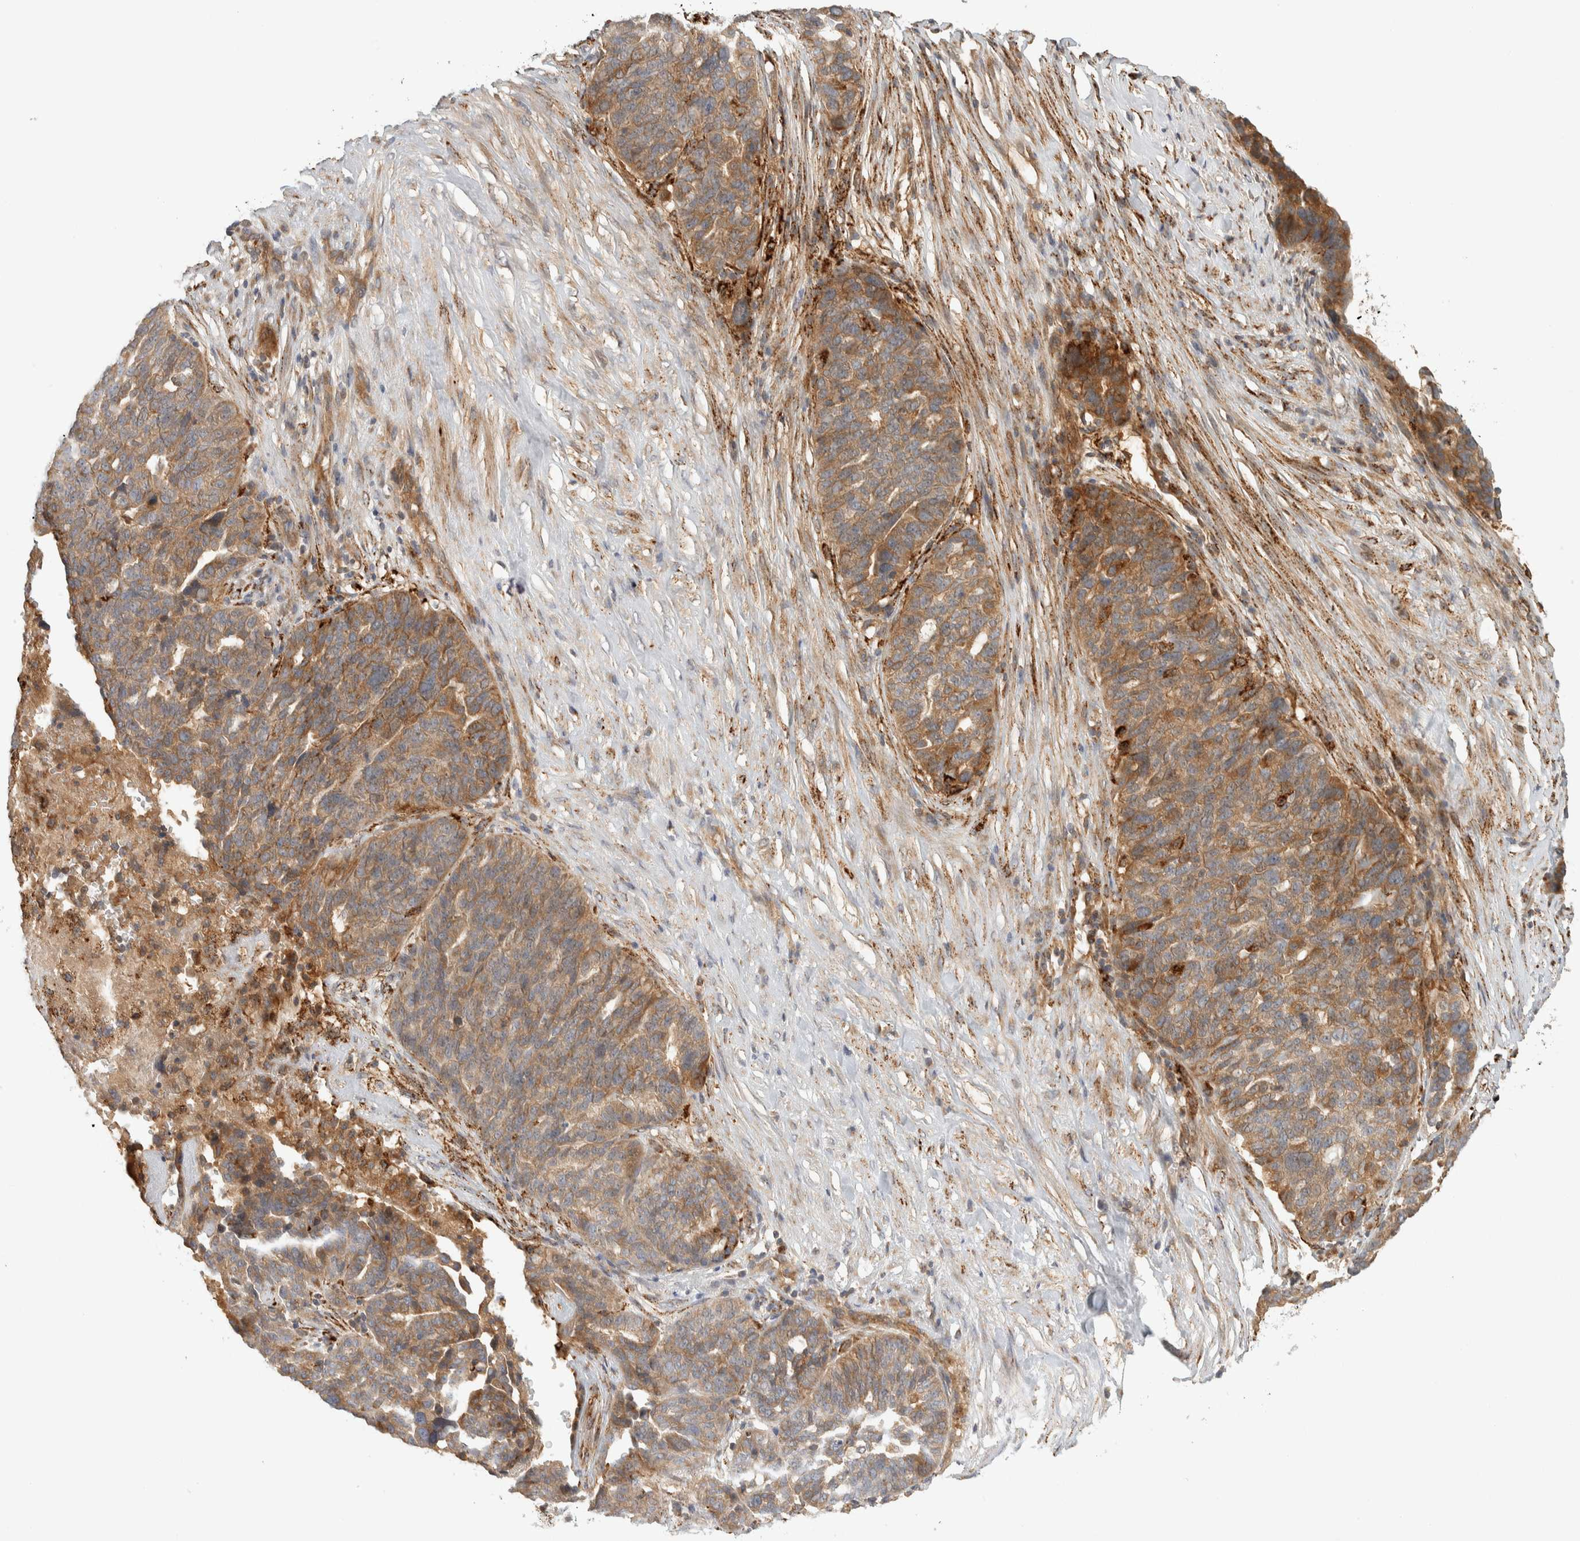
{"staining": {"intensity": "moderate", "quantity": ">75%", "location": "cytoplasmic/membranous"}, "tissue": "ovarian cancer", "cell_type": "Tumor cells", "image_type": "cancer", "snomed": [{"axis": "morphology", "description": "Cystadenocarcinoma, serous, NOS"}, {"axis": "topography", "description": "Ovary"}], "caption": "Protein staining demonstrates moderate cytoplasmic/membranous positivity in approximately >75% of tumor cells in serous cystadenocarcinoma (ovarian). (DAB IHC, brown staining for protein, blue staining for nuclei).", "gene": "FAM167A", "patient": {"sex": "female", "age": 59}}